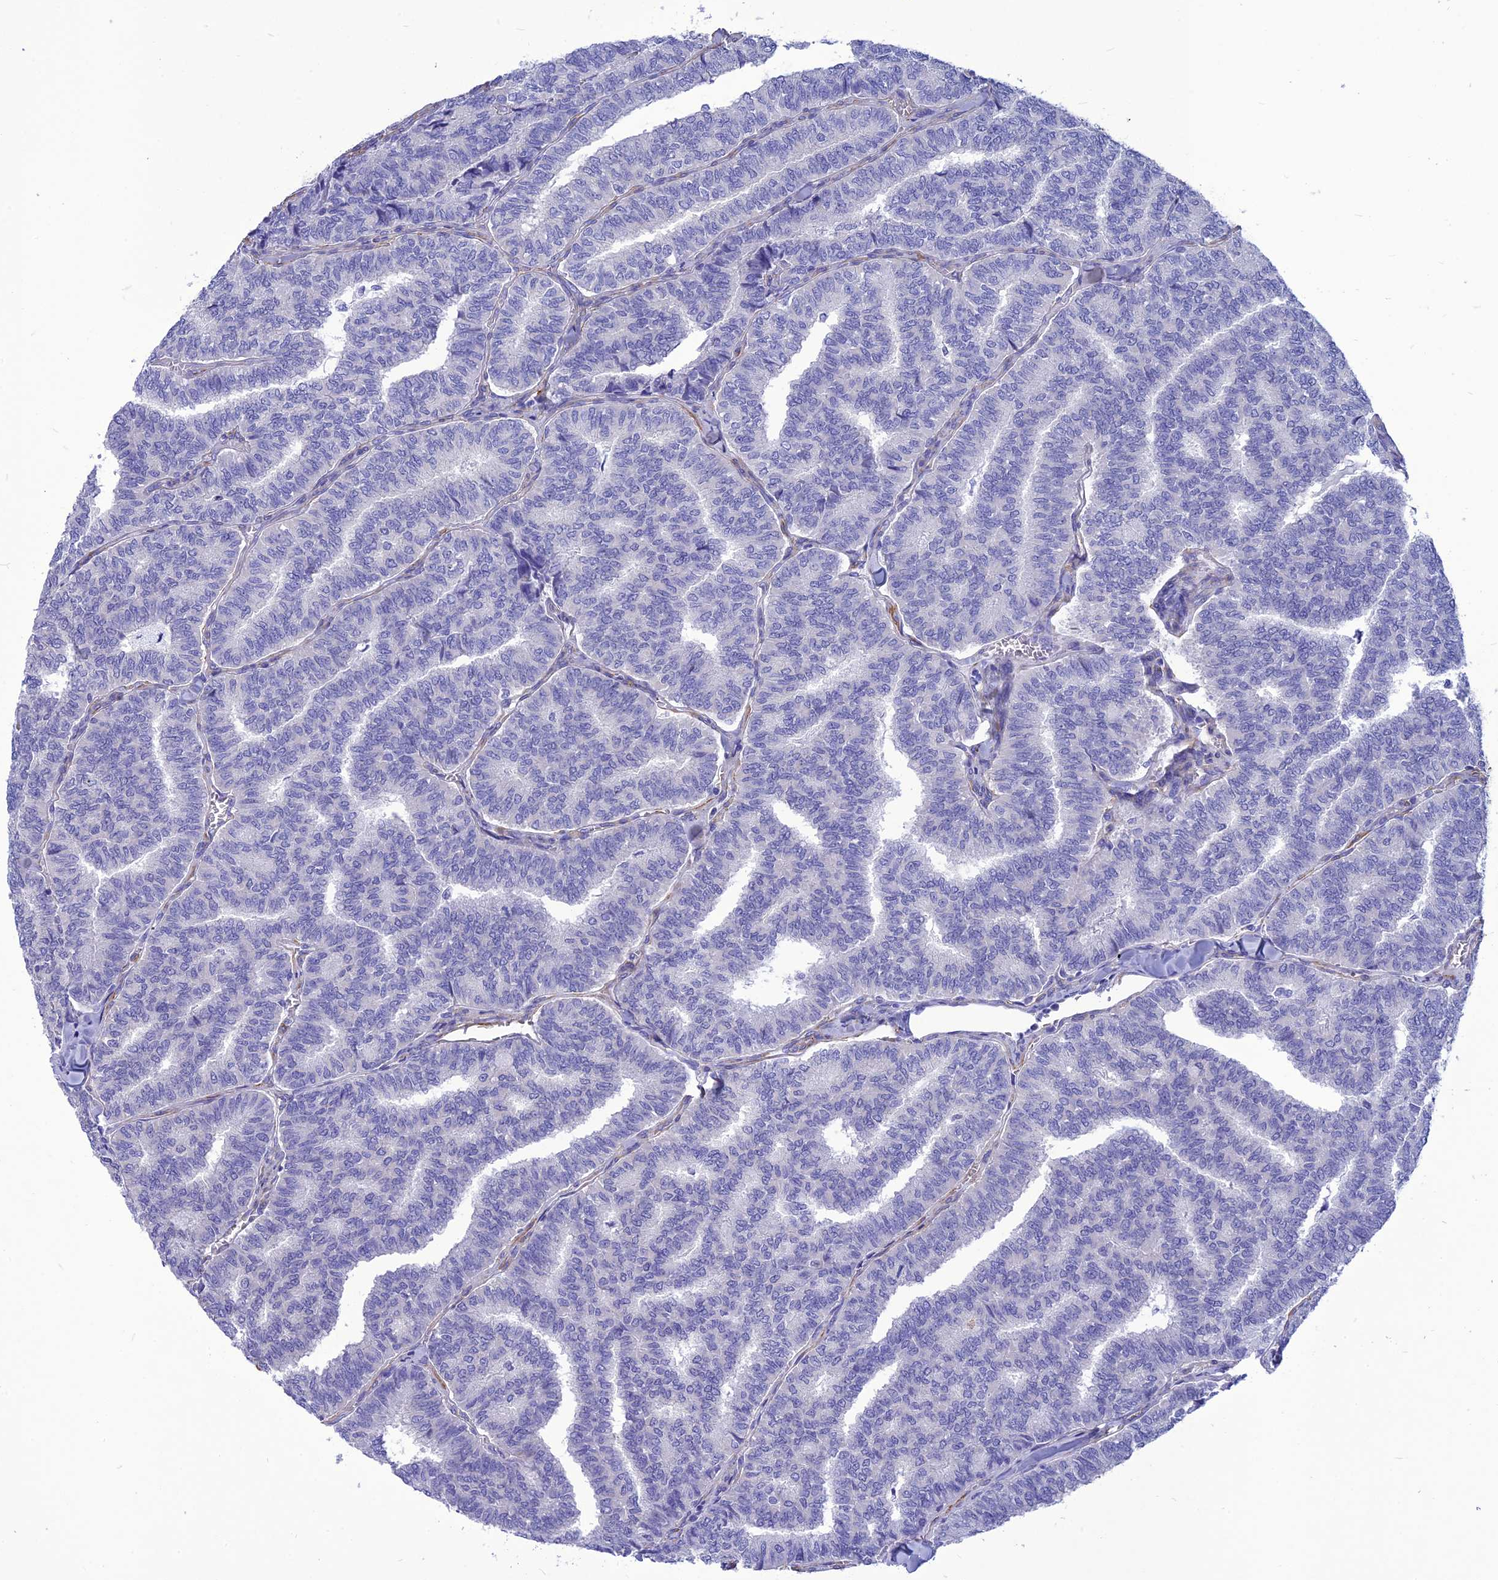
{"staining": {"intensity": "negative", "quantity": "none", "location": "none"}, "tissue": "thyroid cancer", "cell_type": "Tumor cells", "image_type": "cancer", "snomed": [{"axis": "morphology", "description": "Papillary adenocarcinoma, NOS"}, {"axis": "topography", "description": "Thyroid gland"}], "caption": "DAB immunohistochemical staining of human thyroid papillary adenocarcinoma shows no significant expression in tumor cells.", "gene": "NKD1", "patient": {"sex": "female", "age": 35}}